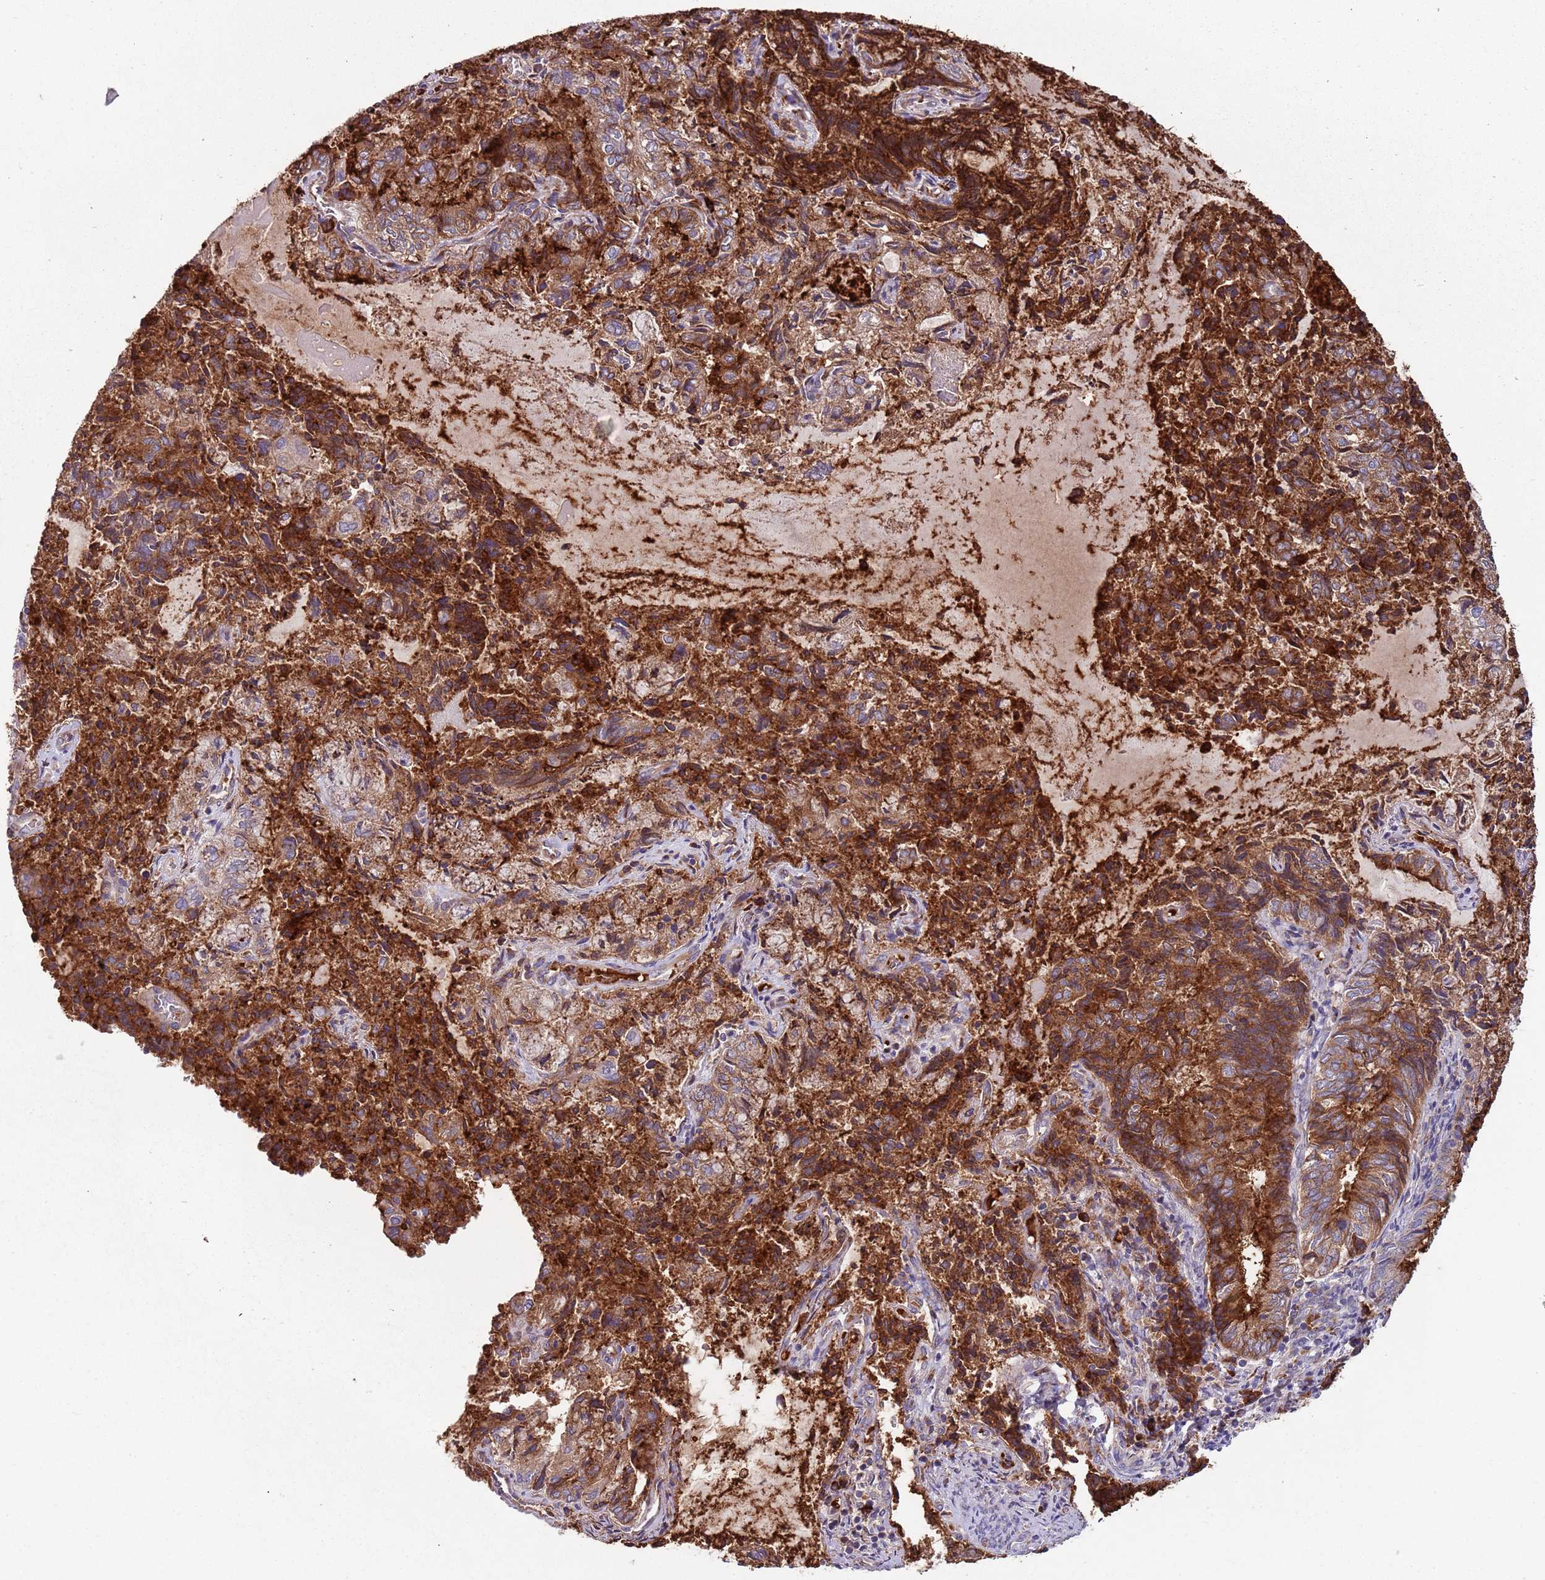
{"staining": {"intensity": "strong", "quantity": ">75%", "location": "cytoplasmic/membranous"}, "tissue": "endometrial cancer", "cell_type": "Tumor cells", "image_type": "cancer", "snomed": [{"axis": "morphology", "description": "Adenocarcinoma, NOS"}, {"axis": "topography", "description": "Endometrium"}], "caption": "Protein expression analysis of endometrial adenocarcinoma exhibits strong cytoplasmic/membranous positivity in about >75% of tumor cells. (brown staining indicates protein expression, while blue staining denotes nuclei).", "gene": "VWCE", "patient": {"sex": "female", "age": 80}}